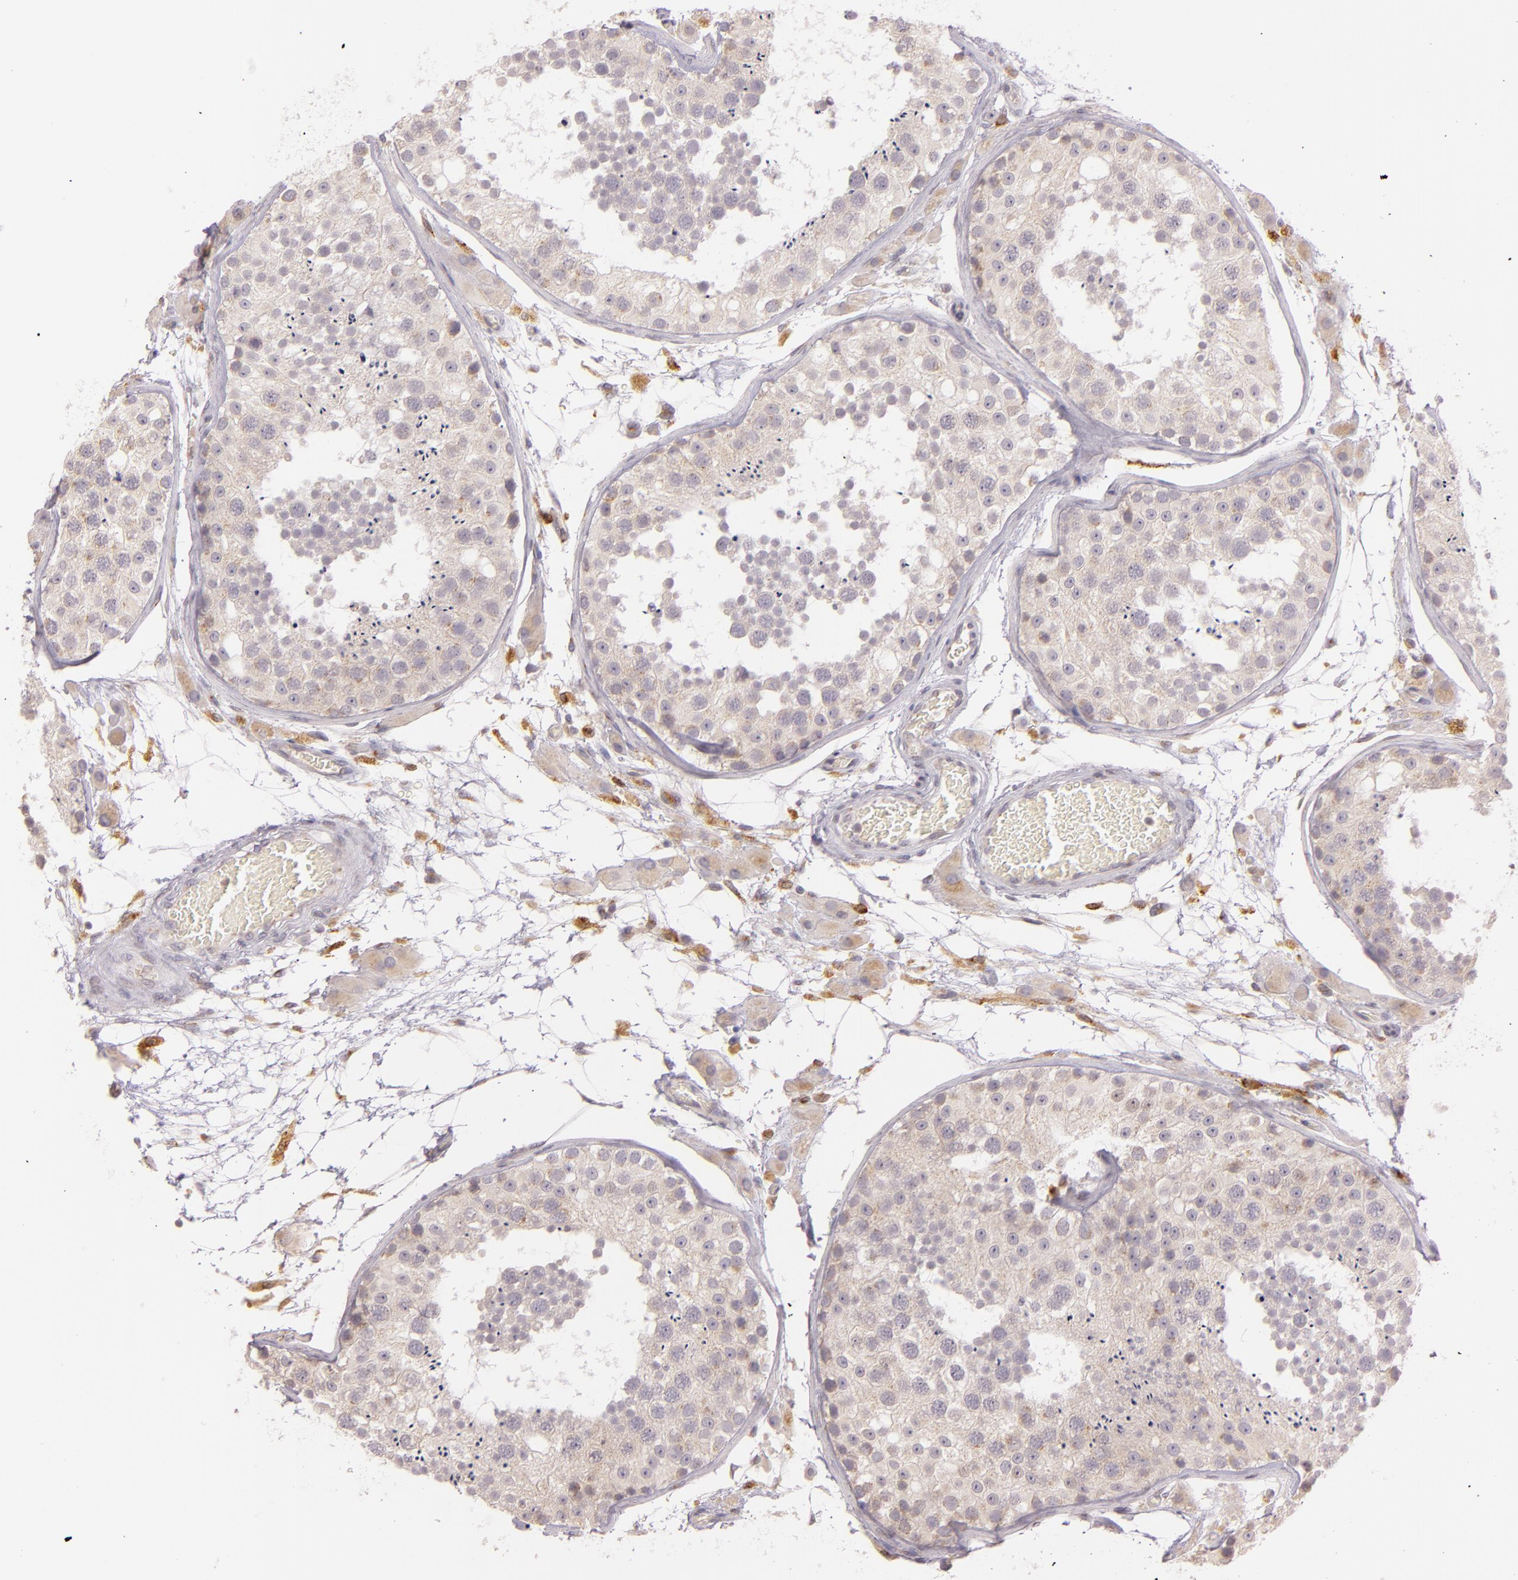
{"staining": {"intensity": "weak", "quantity": ">75%", "location": "cytoplasmic/membranous"}, "tissue": "testis", "cell_type": "Cells in seminiferous ducts", "image_type": "normal", "snomed": [{"axis": "morphology", "description": "Normal tissue, NOS"}, {"axis": "topography", "description": "Testis"}], "caption": "IHC micrograph of unremarkable testis: testis stained using immunohistochemistry (IHC) displays low levels of weak protein expression localized specifically in the cytoplasmic/membranous of cells in seminiferous ducts, appearing as a cytoplasmic/membranous brown color.", "gene": "LGMN", "patient": {"sex": "male", "age": 26}}